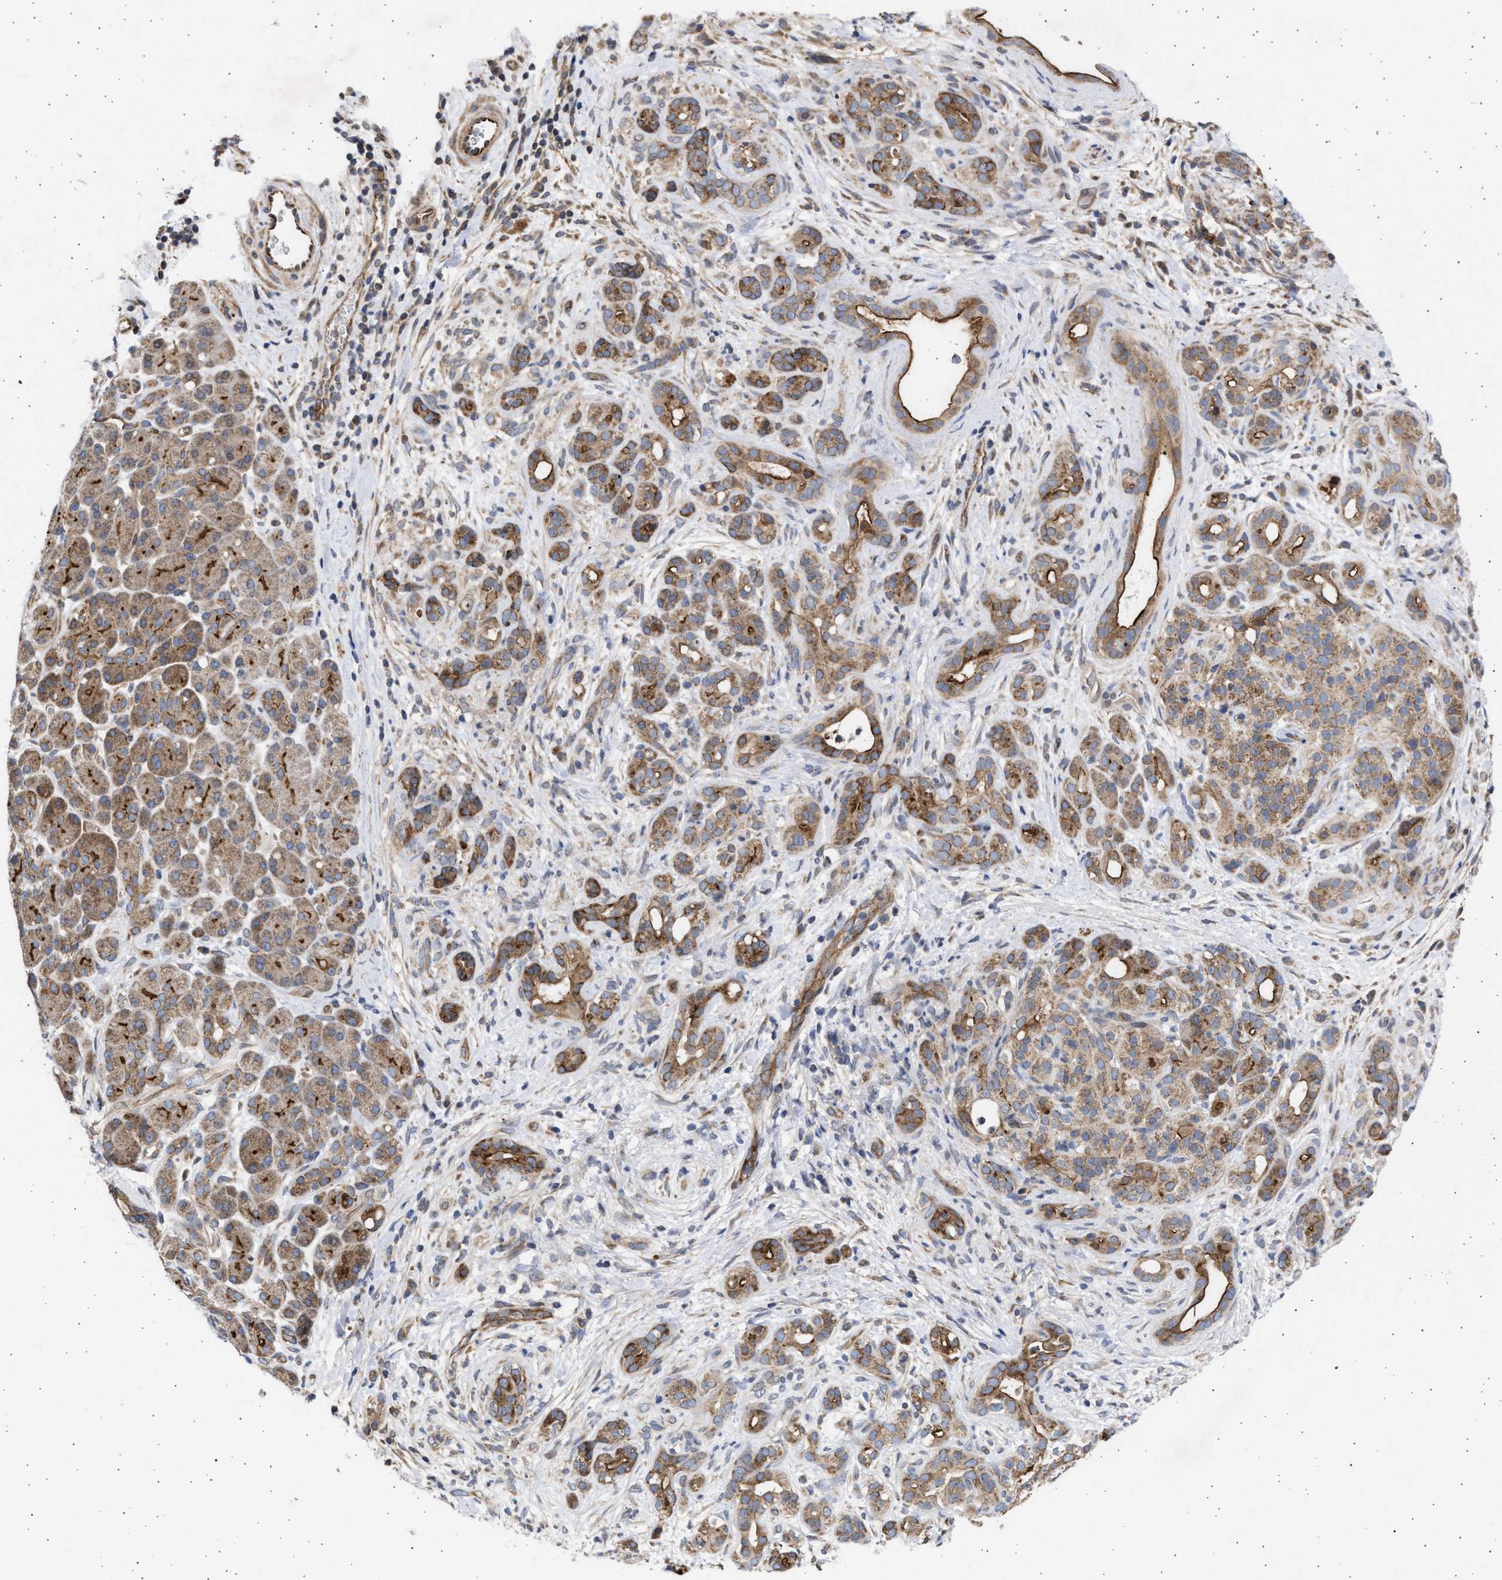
{"staining": {"intensity": "strong", "quantity": "25%-75%", "location": "cytoplasmic/membranous"}, "tissue": "pancreatic cancer", "cell_type": "Tumor cells", "image_type": "cancer", "snomed": [{"axis": "morphology", "description": "Adenocarcinoma, NOS"}, {"axis": "topography", "description": "Pancreas"}], "caption": "Immunohistochemistry photomicrograph of human pancreatic cancer (adenocarcinoma) stained for a protein (brown), which displays high levels of strong cytoplasmic/membranous staining in approximately 25%-75% of tumor cells.", "gene": "TTC19", "patient": {"sex": "male", "age": 55}}